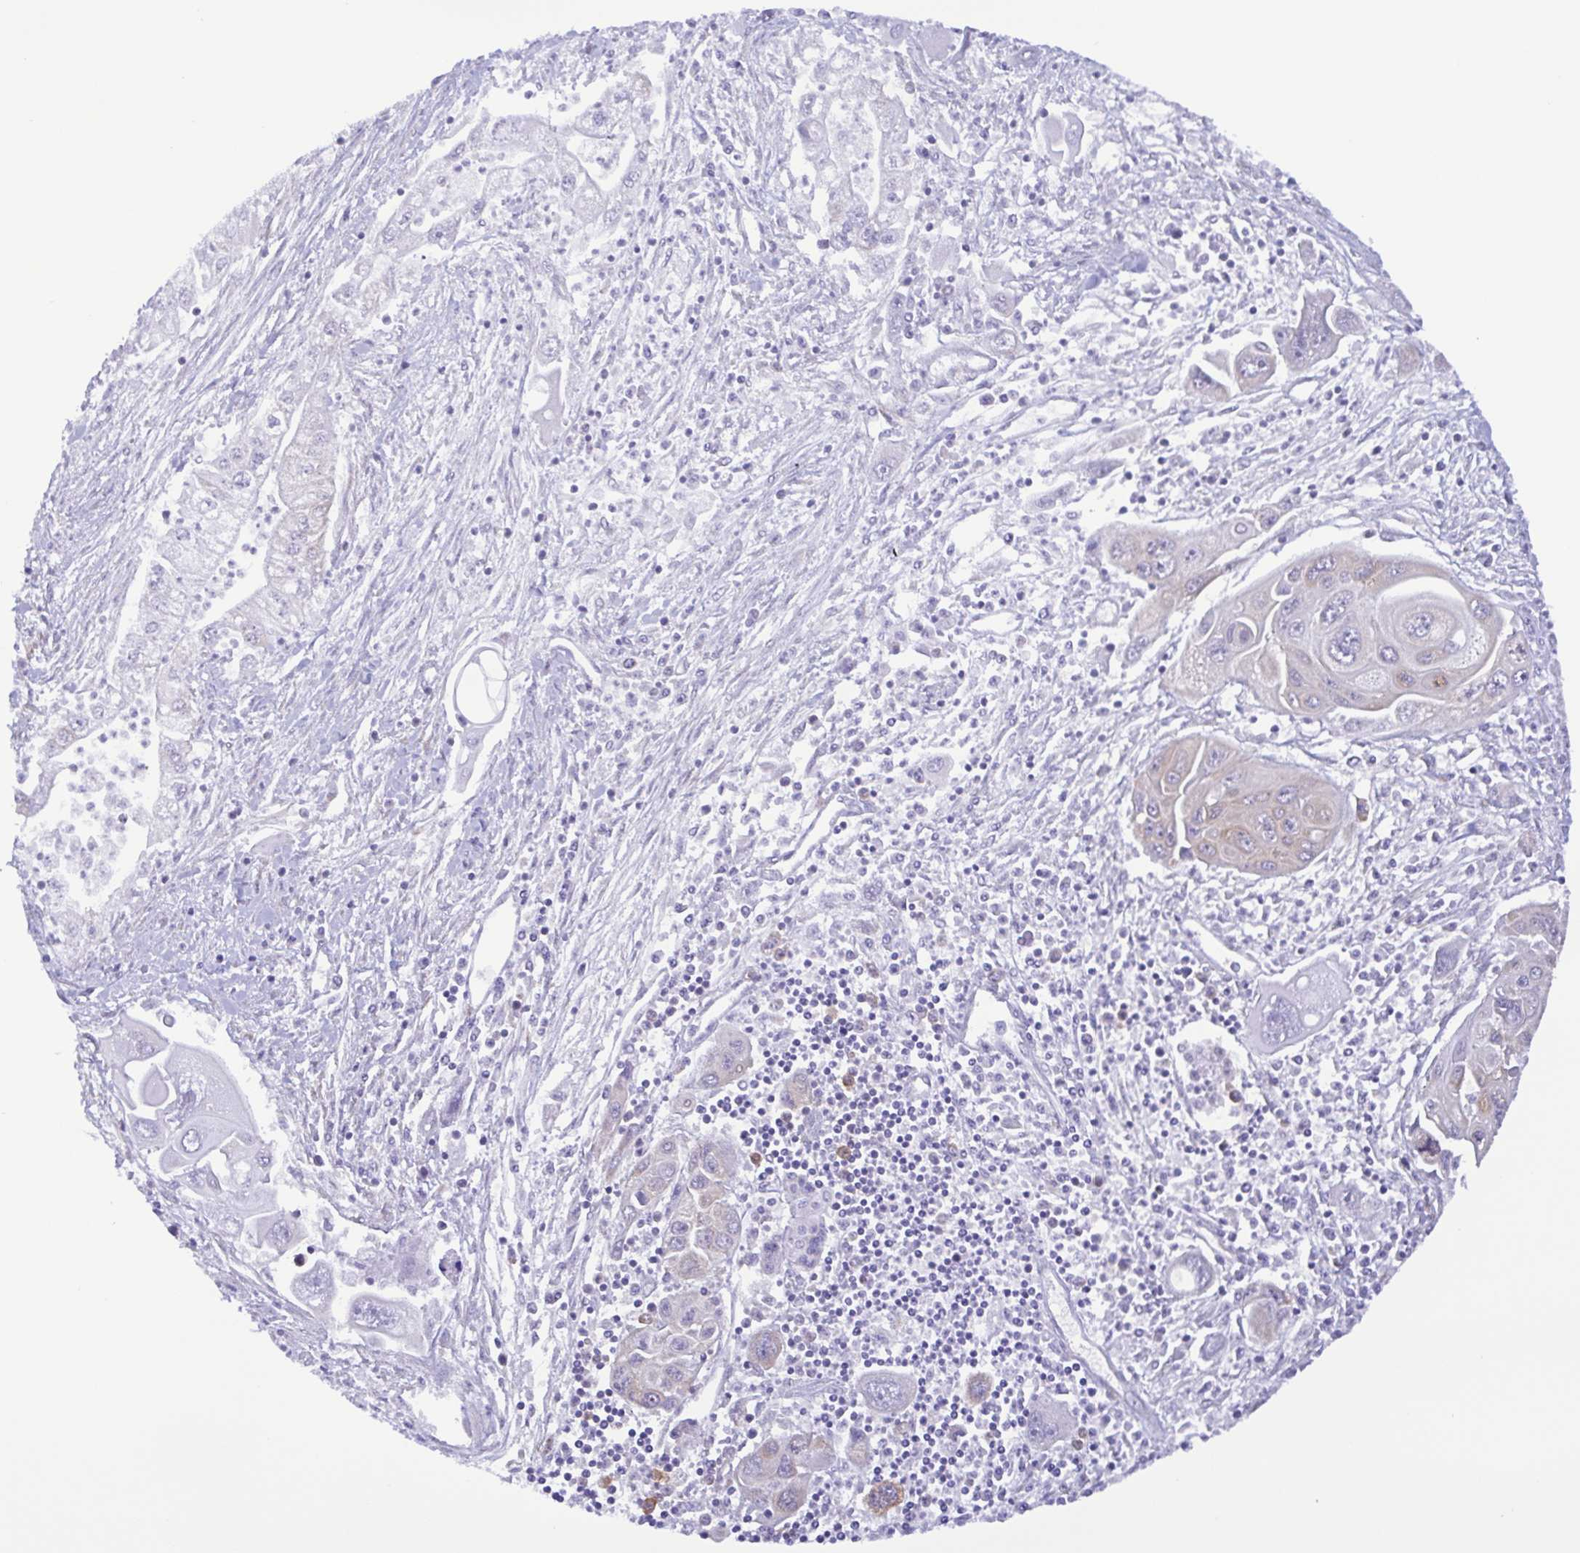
{"staining": {"intensity": "negative", "quantity": "none", "location": "none"}, "tissue": "pancreatic cancer", "cell_type": "Tumor cells", "image_type": "cancer", "snomed": [{"axis": "morphology", "description": "Adenocarcinoma, NOS"}, {"axis": "topography", "description": "Pancreas"}], "caption": "This histopathology image is of pancreatic cancer (adenocarcinoma) stained with immunohistochemistry to label a protein in brown with the nuclei are counter-stained blue. There is no positivity in tumor cells.", "gene": "TNNI3", "patient": {"sex": "male", "age": 70}}